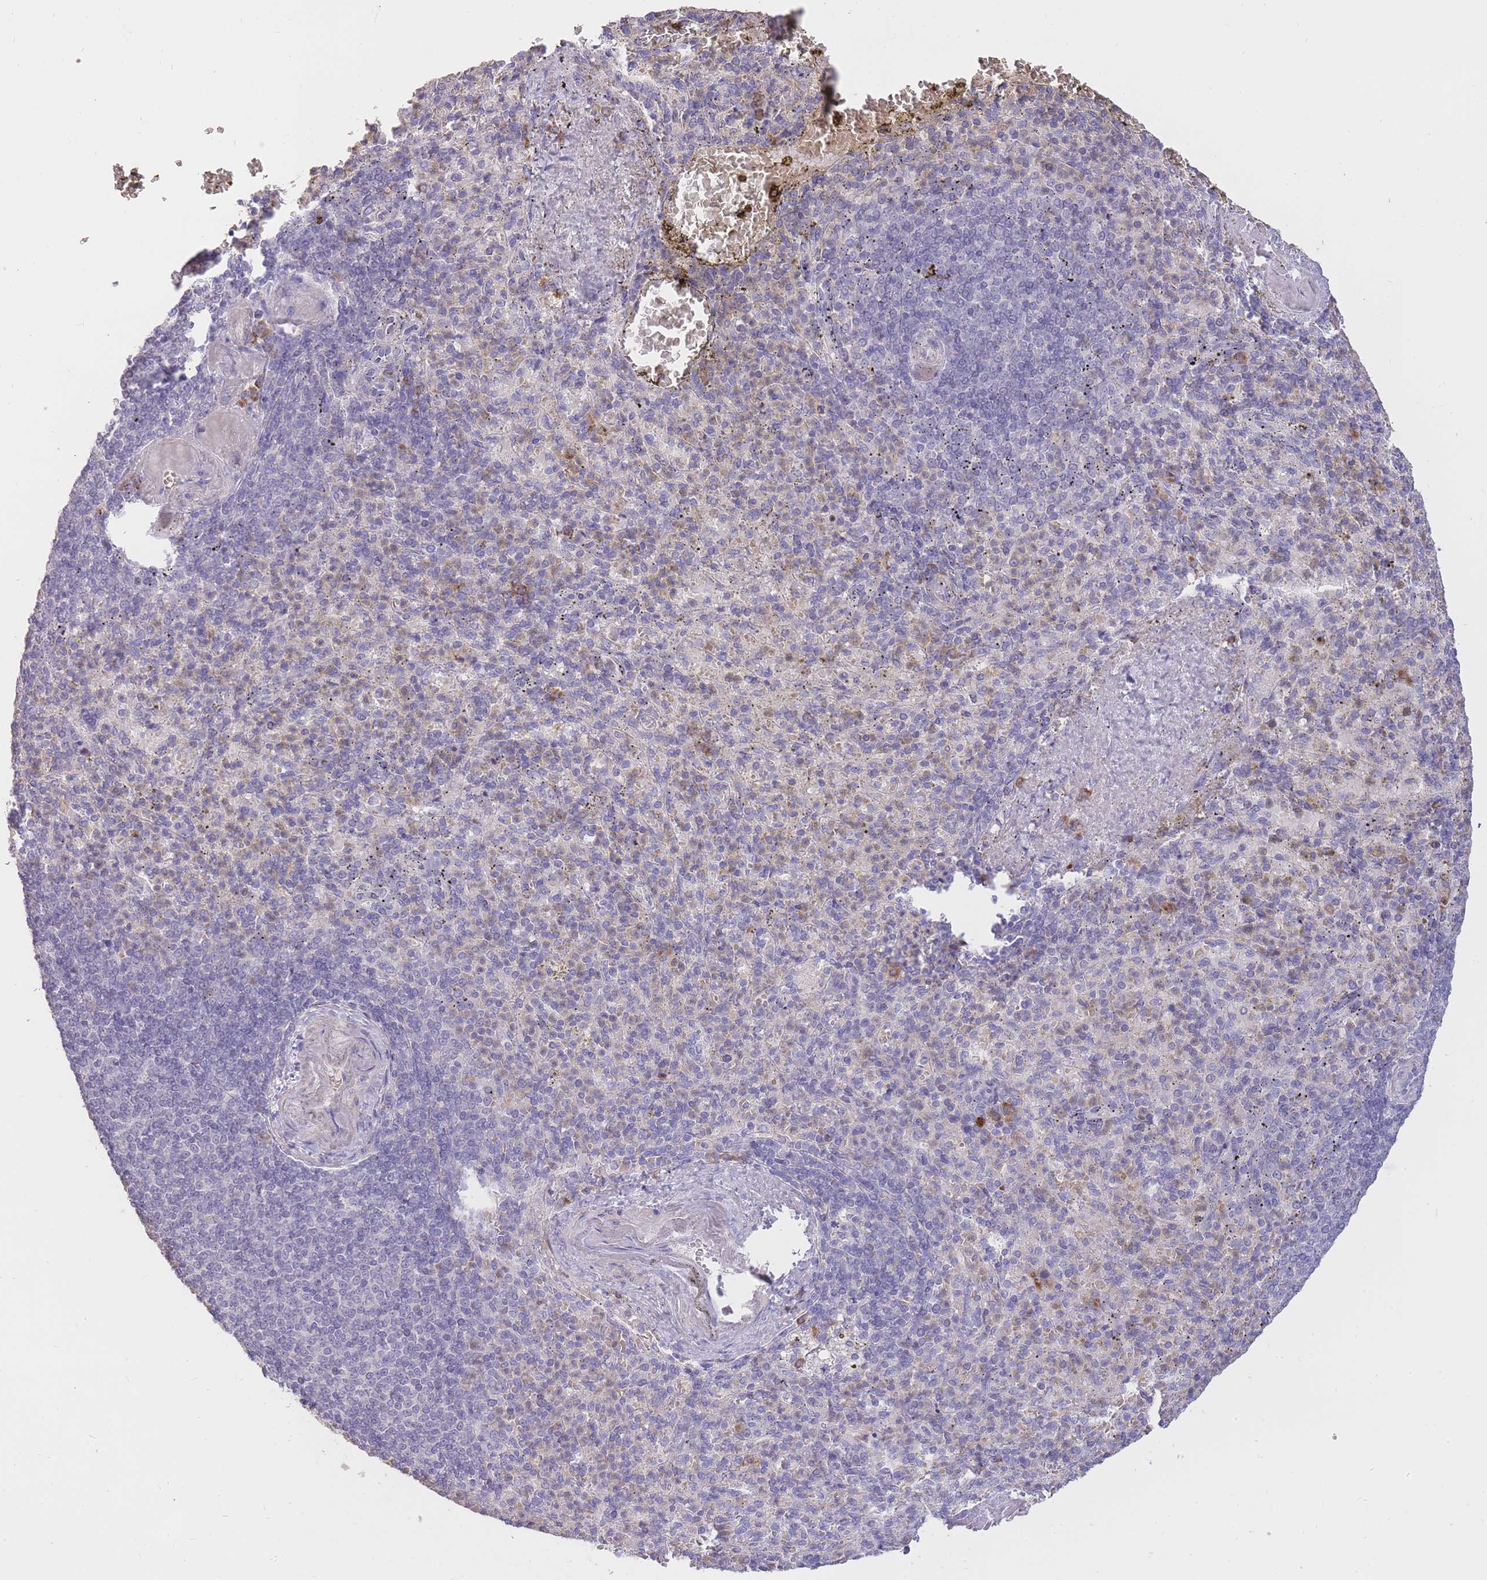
{"staining": {"intensity": "moderate", "quantity": "<25%", "location": "cytoplasmic/membranous"}, "tissue": "spleen", "cell_type": "Cells in red pulp", "image_type": "normal", "snomed": [{"axis": "morphology", "description": "Normal tissue, NOS"}, {"axis": "topography", "description": "Spleen"}], "caption": "Immunohistochemistry of normal spleen demonstrates low levels of moderate cytoplasmic/membranous positivity in approximately <25% of cells in red pulp.", "gene": "FRG2B", "patient": {"sex": "female", "age": 74}}